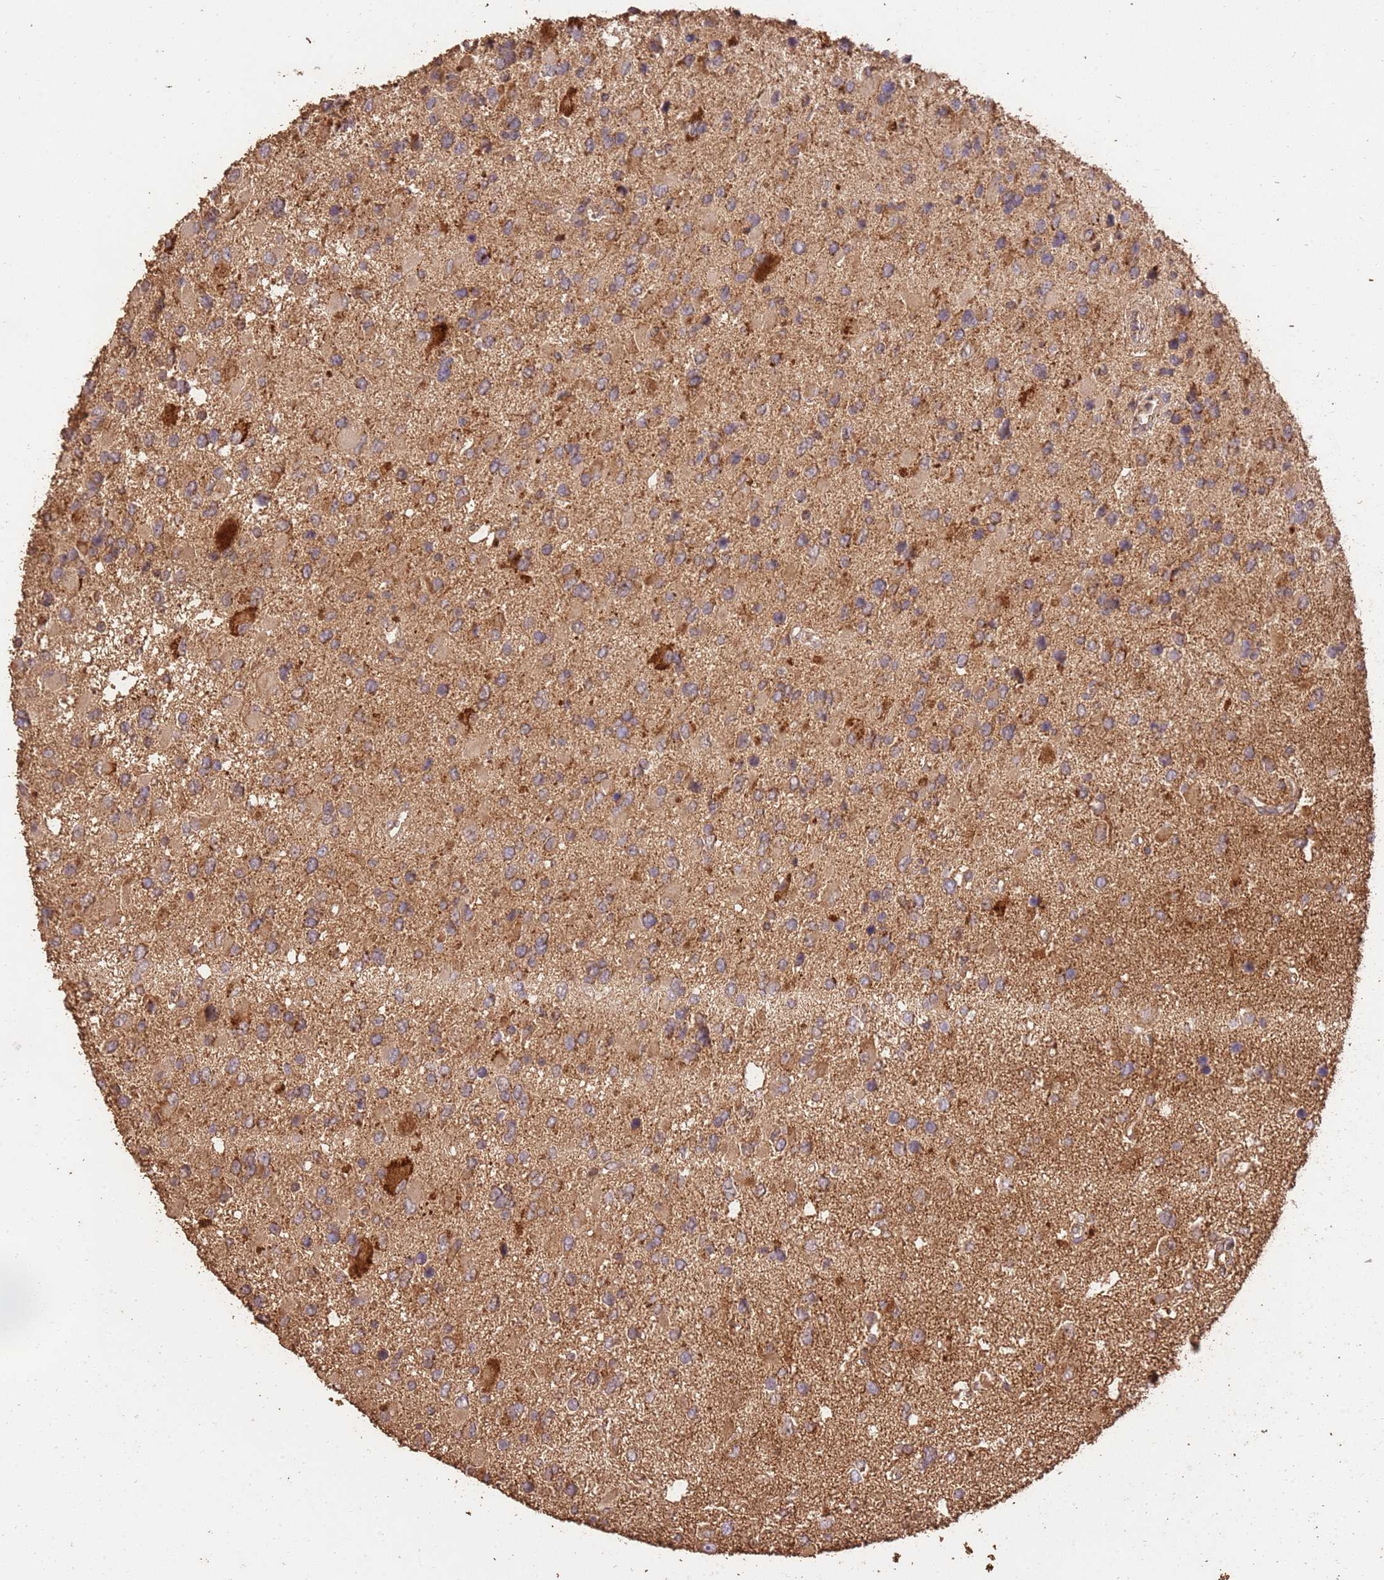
{"staining": {"intensity": "weak", "quantity": "25%-75%", "location": "cytoplasmic/membranous"}, "tissue": "glioma", "cell_type": "Tumor cells", "image_type": "cancer", "snomed": [{"axis": "morphology", "description": "Glioma, malignant, High grade"}, {"axis": "topography", "description": "Brain"}], "caption": "A high-resolution image shows IHC staining of glioma, which reveals weak cytoplasmic/membranous positivity in about 25%-75% of tumor cells.", "gene": "LRRC28", "patient": {"sex": "male", "age": 53}}